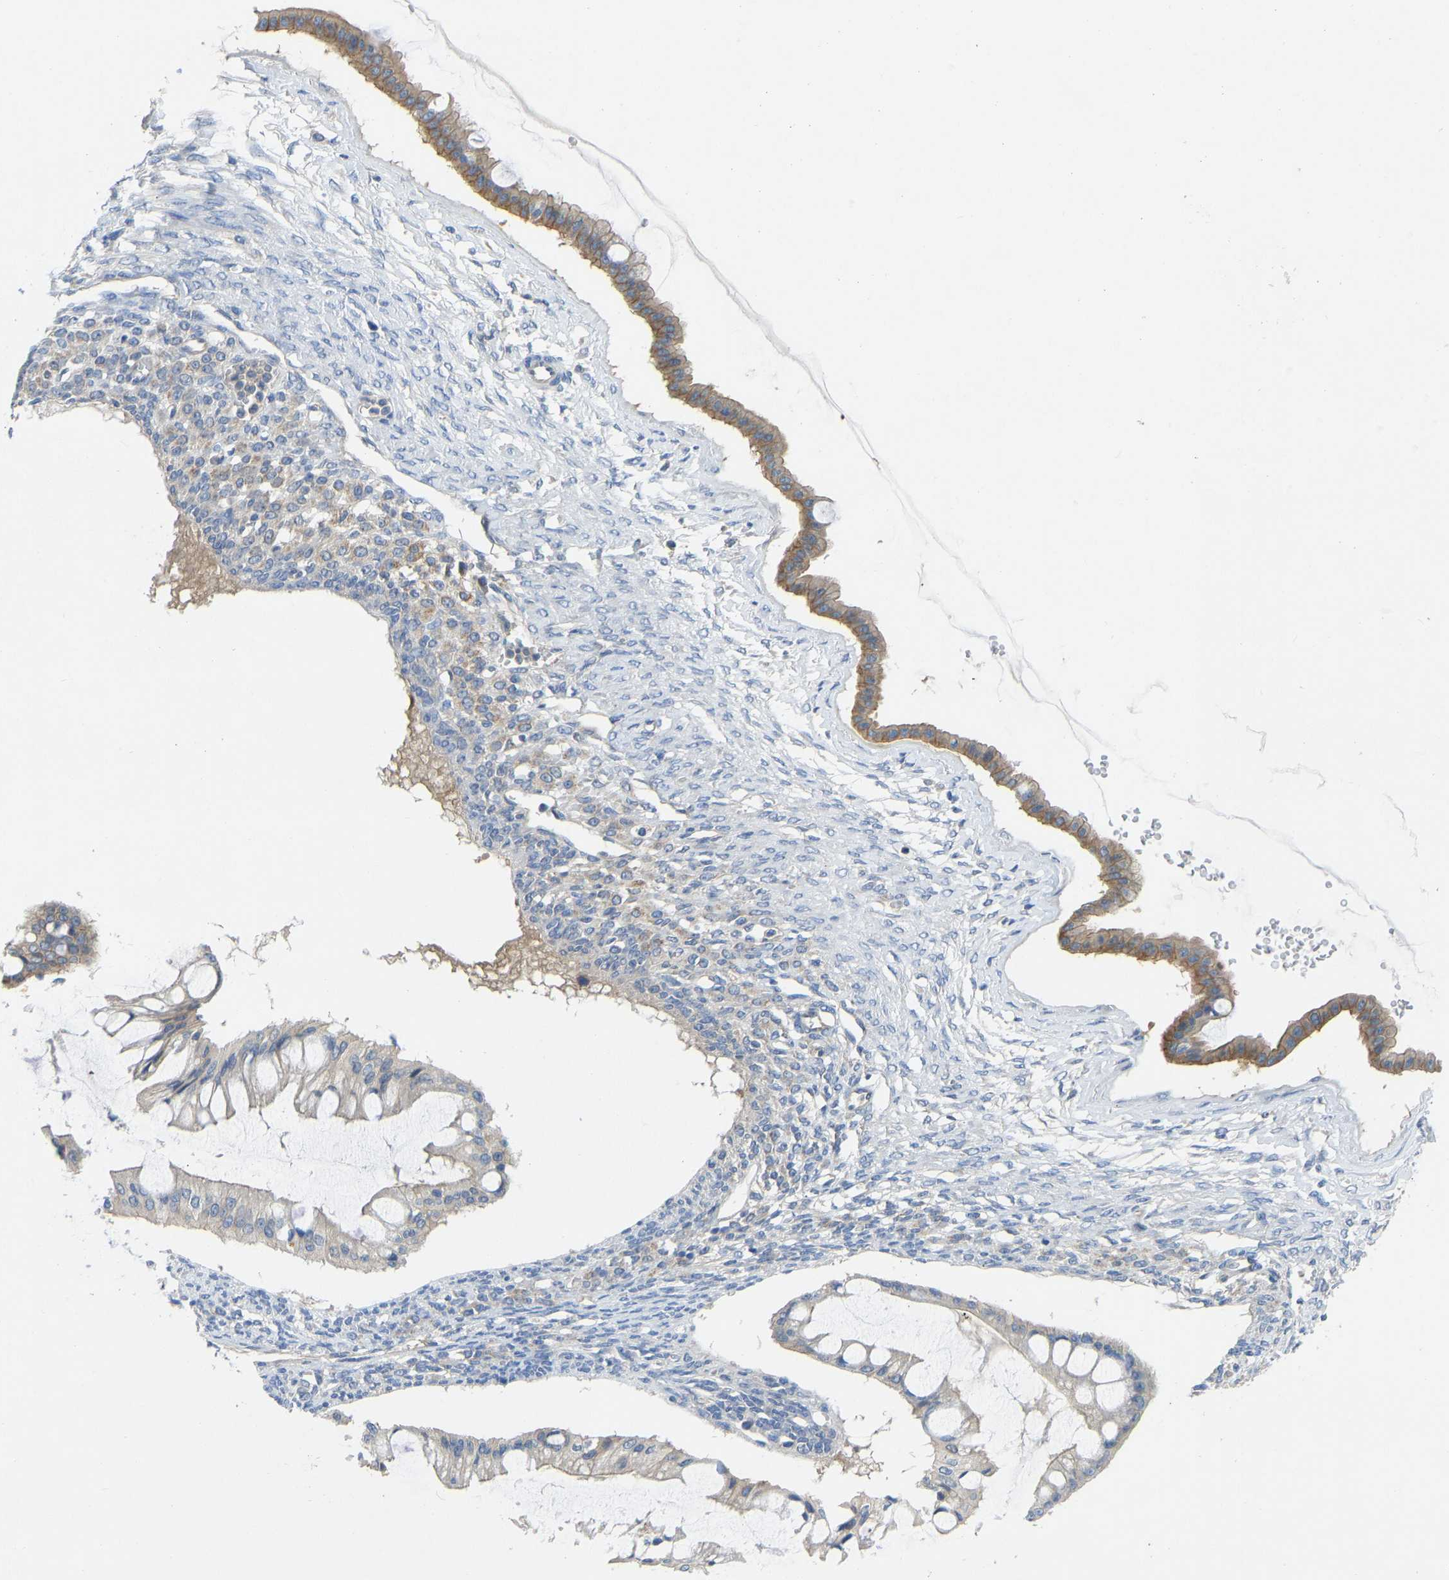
{"staining": {"intensity": "moderate", "quantity": ">75%", "location": "cytoplasmic/membranous"}, "tissue": "ovarian cancer", "cell_type": "Tumor cells", "image_type": "cancer", "snomed": [{"axis": "morphology", "description": "Cystadenocarcinoma, mucinous, NOS"}, {"axis": "topography", "description": "Ovary"}], "caption": "This photomicrograph exhibits immunohistochemistry (IHC) staining of human mucinous cystadenocarcinoma (ovarian), with medium moderate cytoplasmic/membranous positivity in about >75% of tumor cells.", "gene": "PPP3CA", "patient": {"sex": "female", "age": 73}}